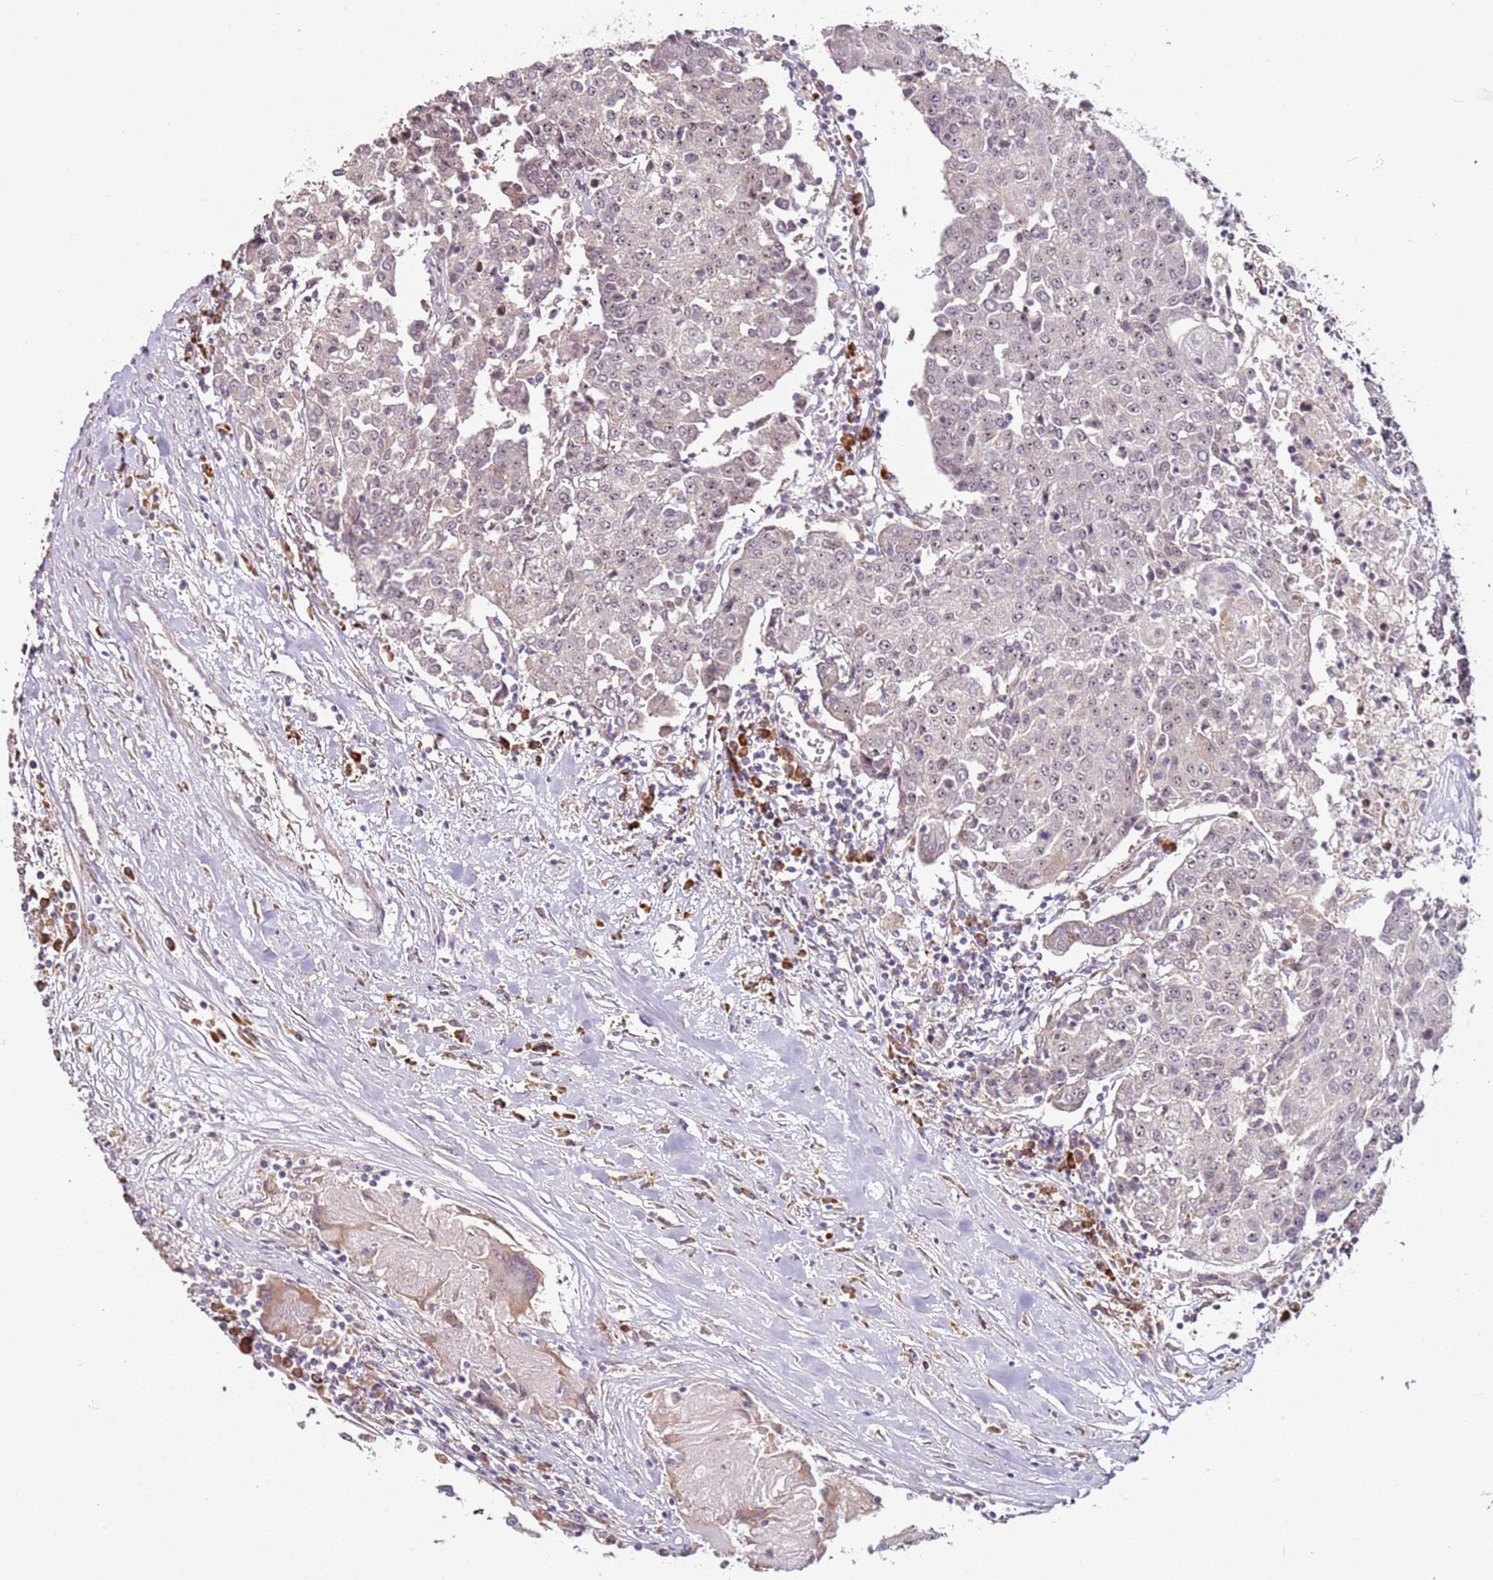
{"staining": {"intensity": "weak", "quantity": ">75%", "location": "nuclear"}, "tissue": "urothelial cancer", "cell_type": "Tumor cells", "image_type": "cancer", "snomed": [{"axis": "morphology", "description": "Urothelial carcinoma, High grade"}, {"axis": "topography", "description": "Urinary bladder"}], "caption": "Protein expression analysis of urothelial cancer displays weak nuclear expression in approximately >75% of tumor cells.", "gene": "UCMA", "patient": {"sex": "female", "age": 85}}